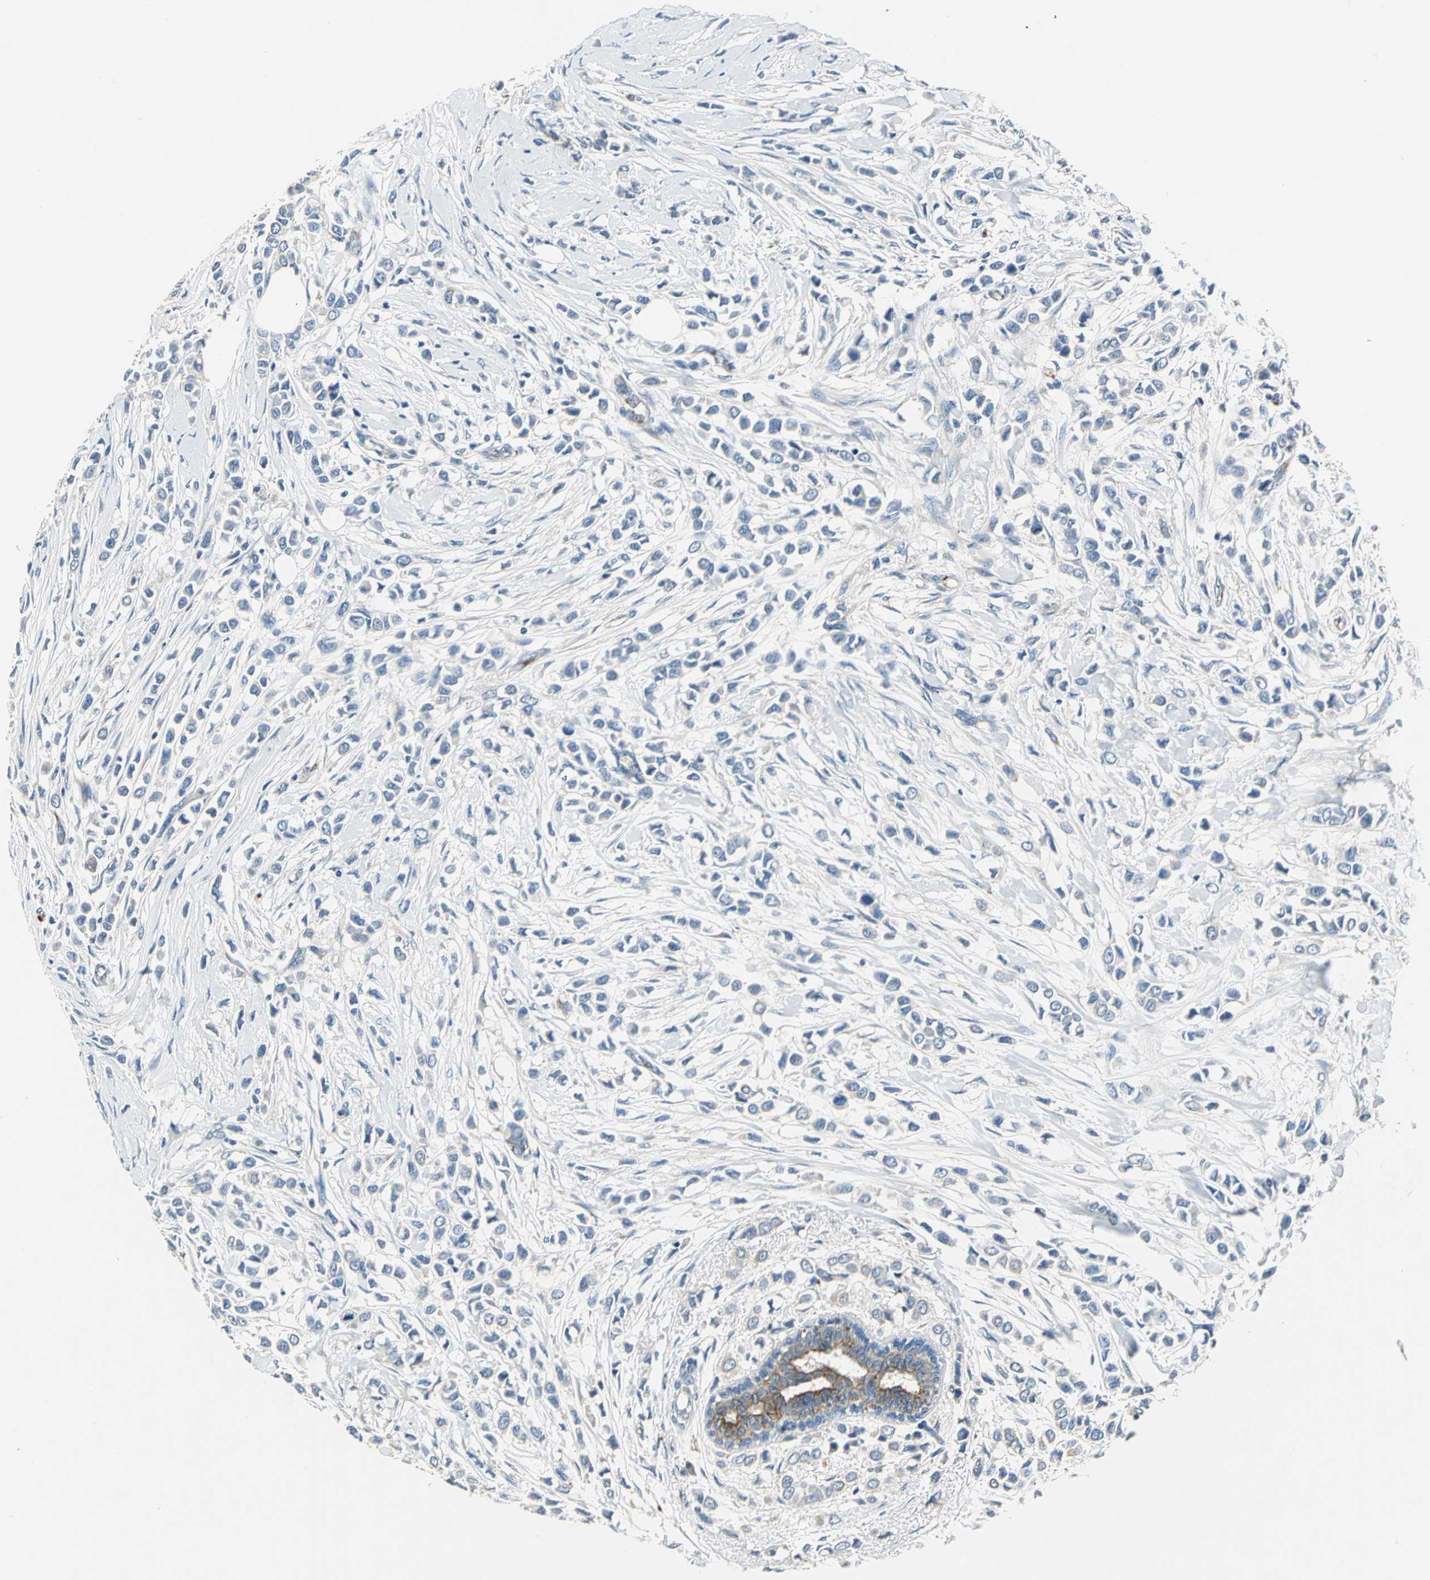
{"staining": {"intensity": "weak", "quantity": "<25%", "location": "cytoplasmic/membranous"}, "tissue": "breast cancer", "cell_type": "Tumor cells", "image_type": "cancer", "snomed": [{"axis": "morphology", "description": "Lobular carcinoma"}, {"axis": "topography", "description": "Breast"}], "caption": "There is no significant expression in tumor cells of lobular carcinoma (breast).", "gene": "B3GNT2", "patient": {"sex": "female", "age": 51}}